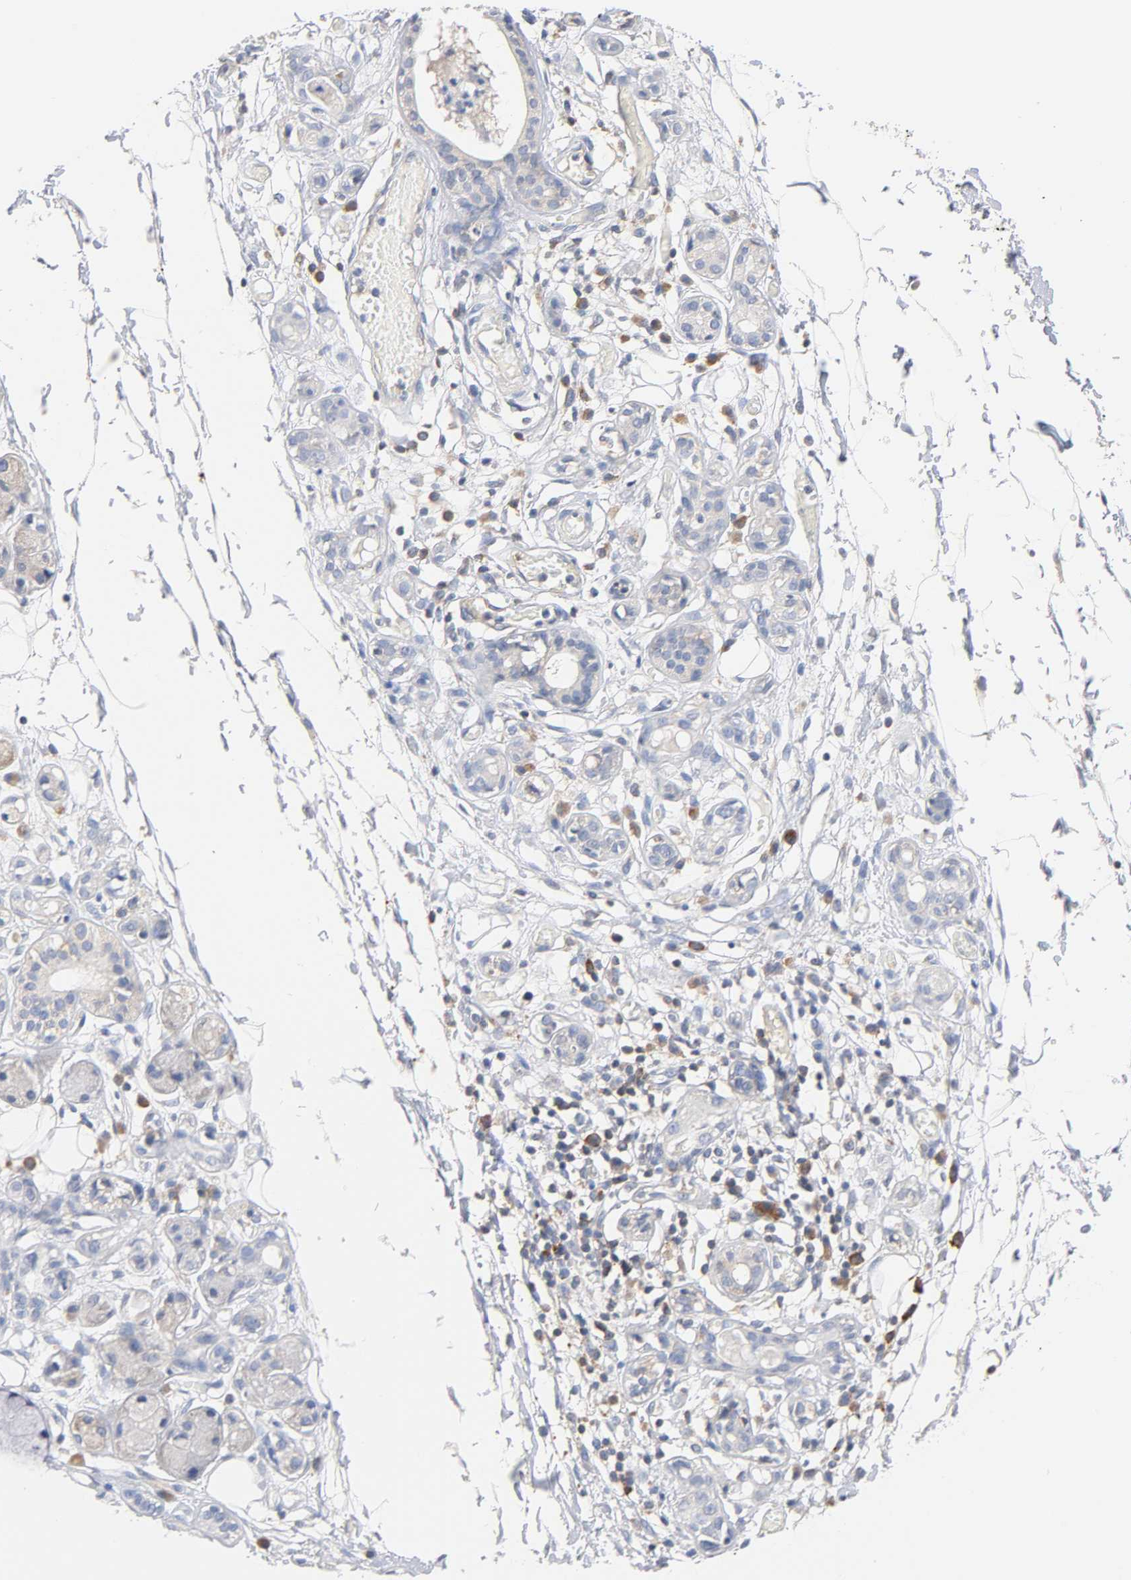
{"staining": {"intensity": "negative", "quantity": "none", "location": "none"}, "tissue": "soft tissue", "cell_type": "Fibroblasts", "image_type": "normal", "snomed": [{"axis": "morphology", "description": "Normal tissue, NOS"}, {"axis": "morphology", "description": "Inflammation, NOS"}, {"axis": "topography", "description": "Vascular tissue"}, {"axis": "topography", "description": "Salivary gland"}], "caption": "A high-resolution micrograph shows IHC staining of normal soft tissue, which reveals no significant staining in fibroblasts. (Stains: DAB immunohistochemistry with hematoxylin counter stain, Microscopy: brightfield microscopy at high magnification).", "gene": "MALT1", "patient": {"sex": "female", "age": 75}}